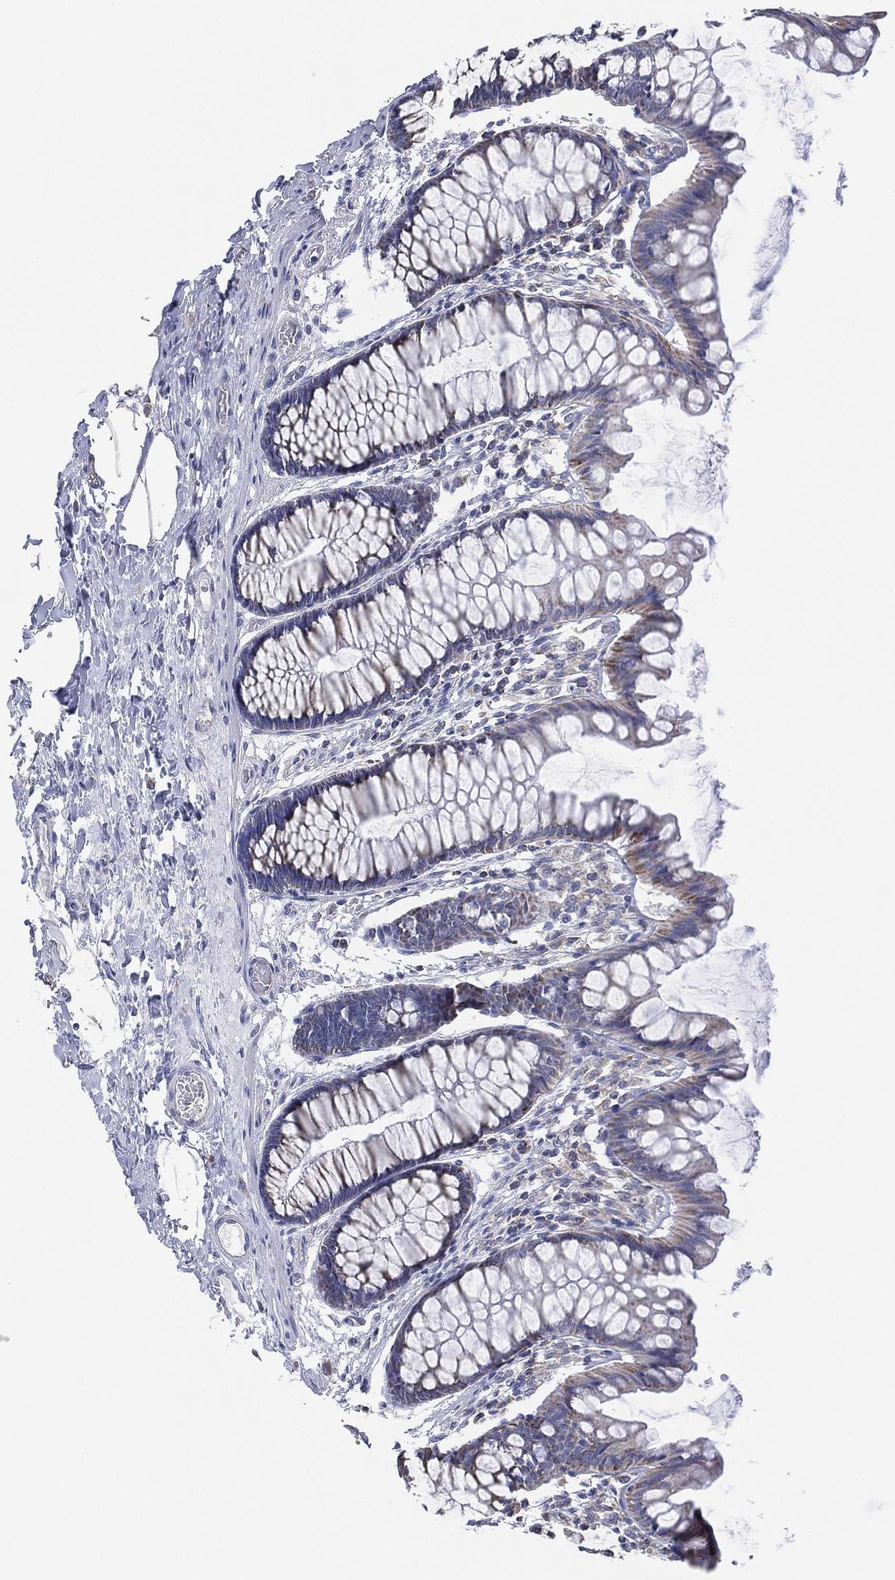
{"staining": {"intensity": "negative", "quantity": "none", "location": "none"}, "tissue": "colon", "cell_type": "Endothelial cells", "image_type": "normal", "snomed": [{"axis": "morphology", "description": "Normal tissue, NOS"}, {"axis": "topography", "description": "Colon"}], "caption": "Immunohistochemical staining of normal human colon displays no significant expression in endothelial cells.", "gene": "INA", "patient": {"sex": "female", "age": 65}}